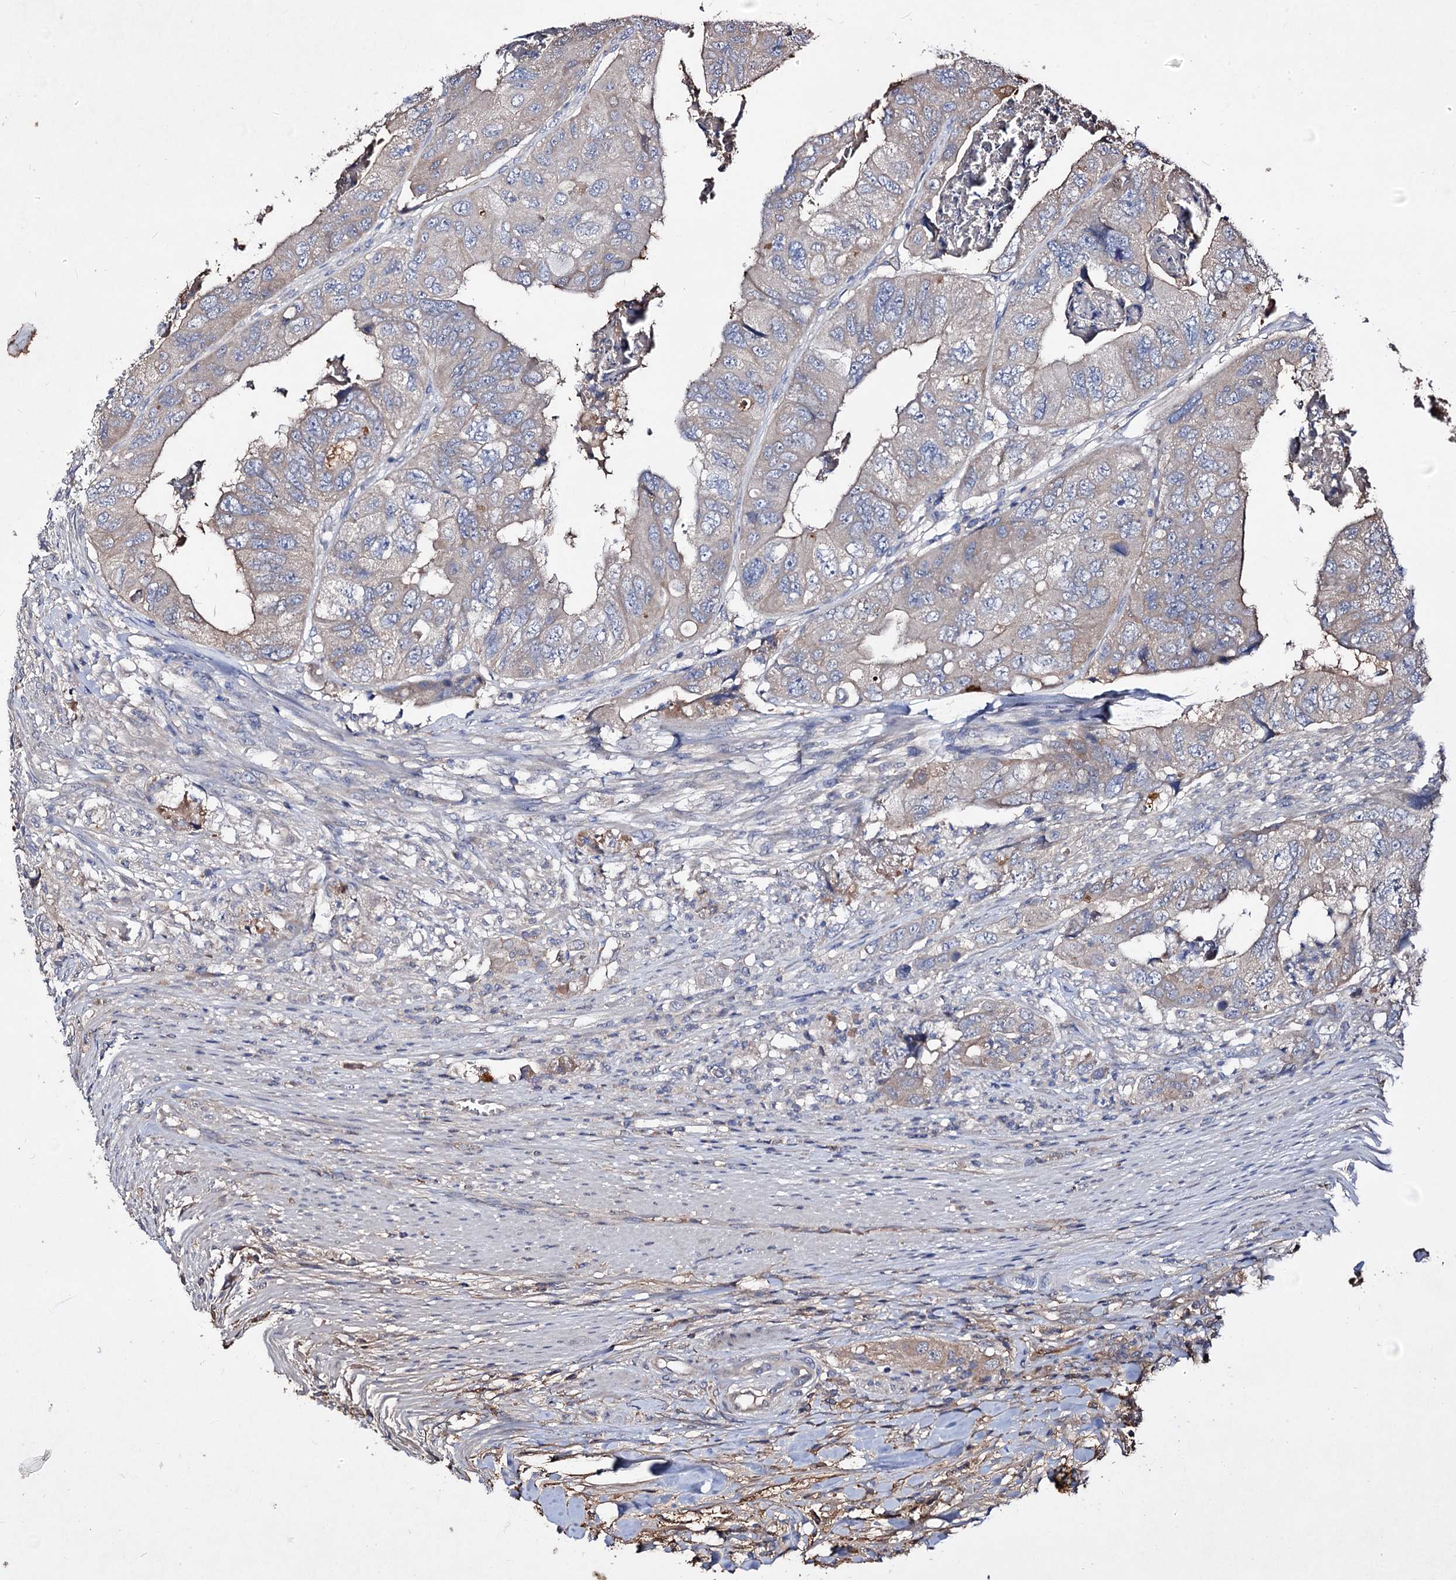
{"staining": {"intensity": "weak", "quantity": "<25%", "location": "cytoplasmic/membranous"}, "tissue": "colorectal cancer", "cell_type": "Tumor cells", "image_type": "cancer", "snomed": [{"axis": "morphology", "description": "Adenocarcinoma, NOS"}, {"axis": "topography", "description": "Rectum"}], "caption": "DAB (3,3'-diaminobenzidine) immunohistochemical staining of adenocarcinoma (colorectal) demonstrates no significant expression in tumor cells. (DAB immunohistochemistry visualized using brightfield microscopy, high magnification).", "gene": "ARFIP2", "patient": {"sex": "male", "age": 63}}